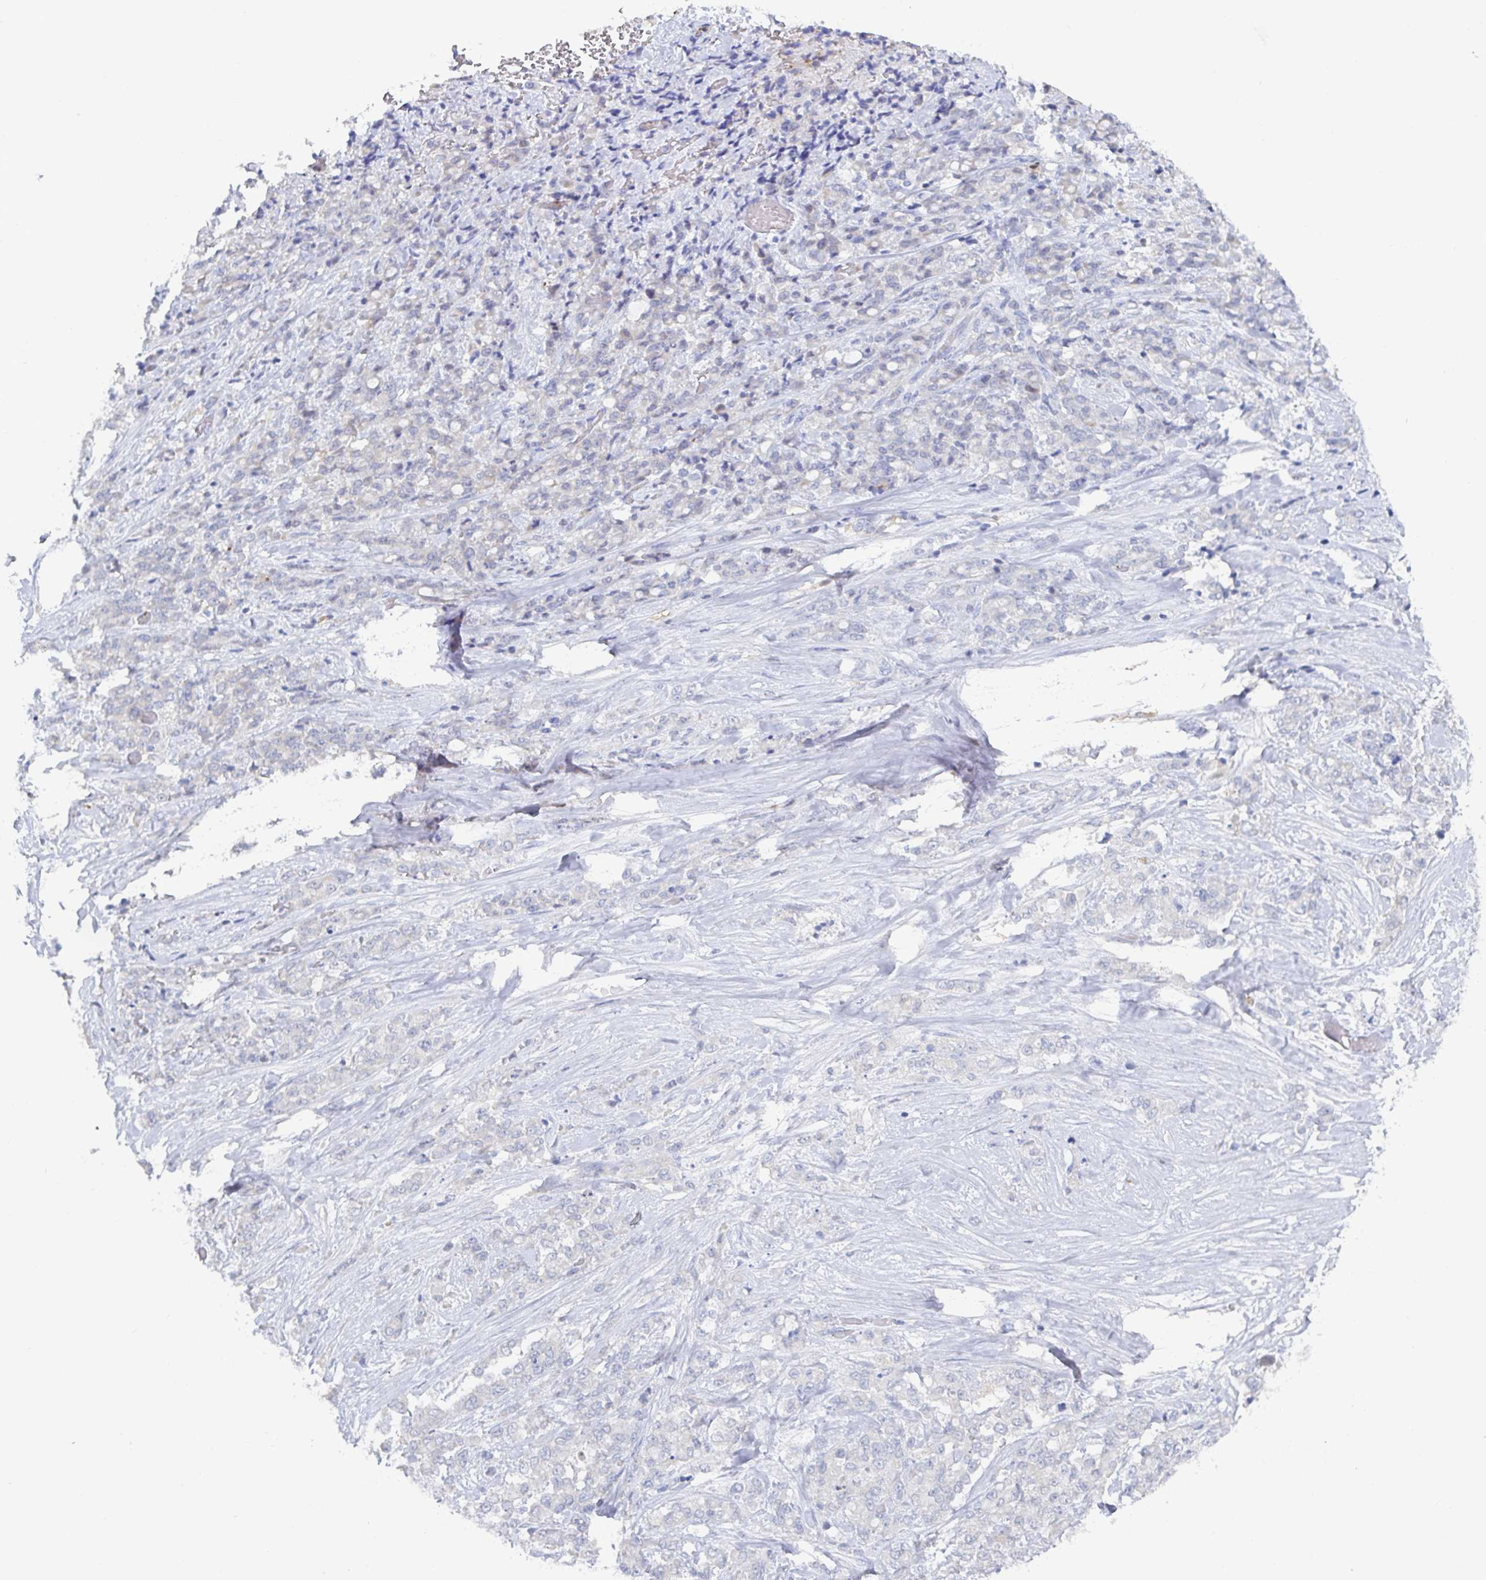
{"staining": {"intensity": "negative", "quantity": "none", "location": "none"}, "tissue": "stomach cancer", "cell_type": "Tumor cells", "image_type": "cancer", "snomed": [{"axis": "morphology", "description": "Adenocarcinoma, NOS"}, {"axis": "topography", "description": "Stomach"}], "caption": "There is no significant staining in tumor cells of stomach cancer (adenocarcinoma).", "gene": "OR2A4", "patient": {"sex": "female", "age": 76}}